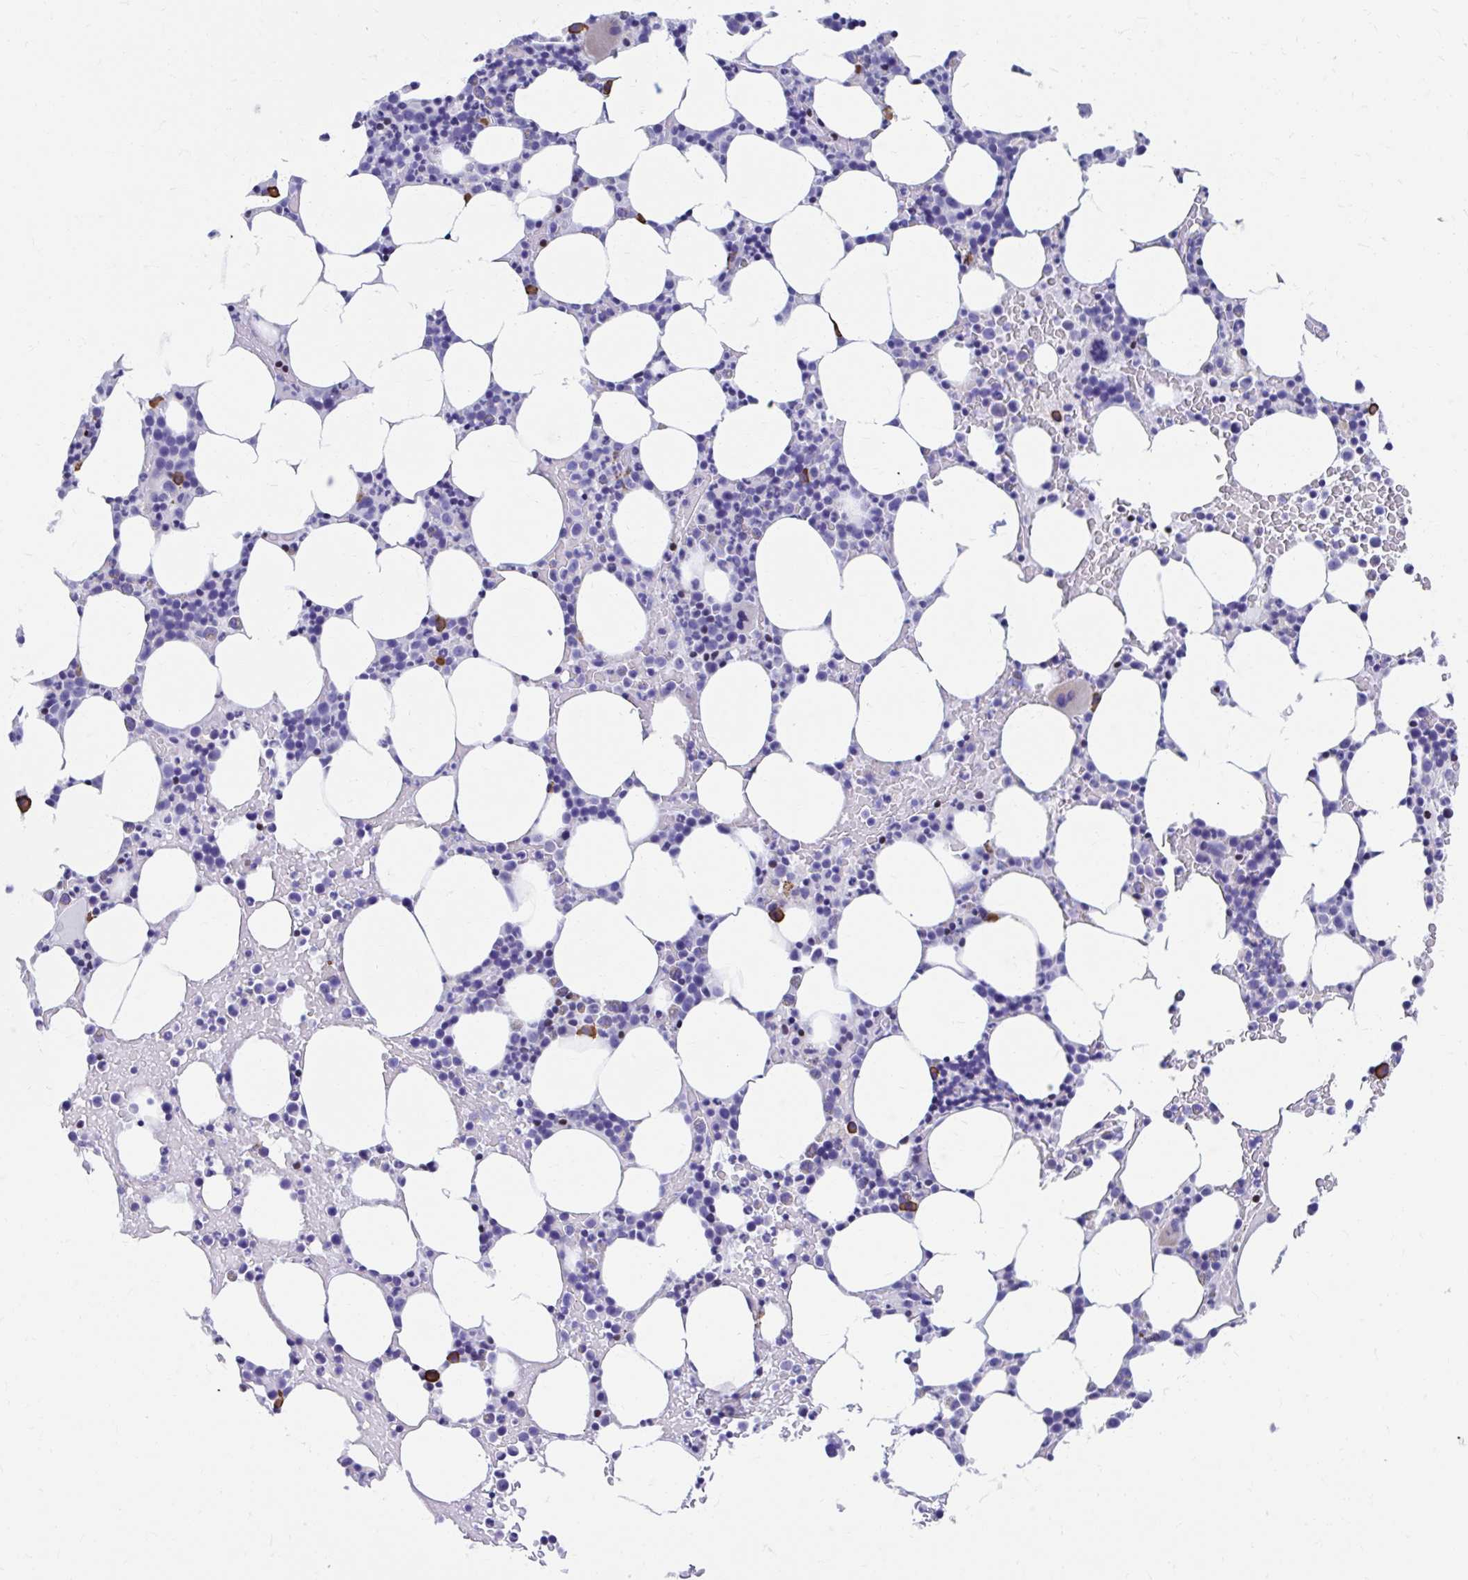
{"staining": {"intensity": "negative", "quantity": "none", "location": "none"}, "tissue": "bone marrow", "cell_type": "Hematopoietic cells", "image_type": "normal", "snomed": [{"axis": "morphology", "description": "Normal tissue, NOS"}, {"axis": "topography", "description": "Bone marrow"}], "caption": "A micrograph of human bone marrow is negative for staining in hematopoietic cells. Brightfield microscopy of IHC stained with DAB (brown) and hematoxylin (blue), captured at high magnification.", "gene": "RUNX3", "patient": {"sex": "female", "age": 62}}